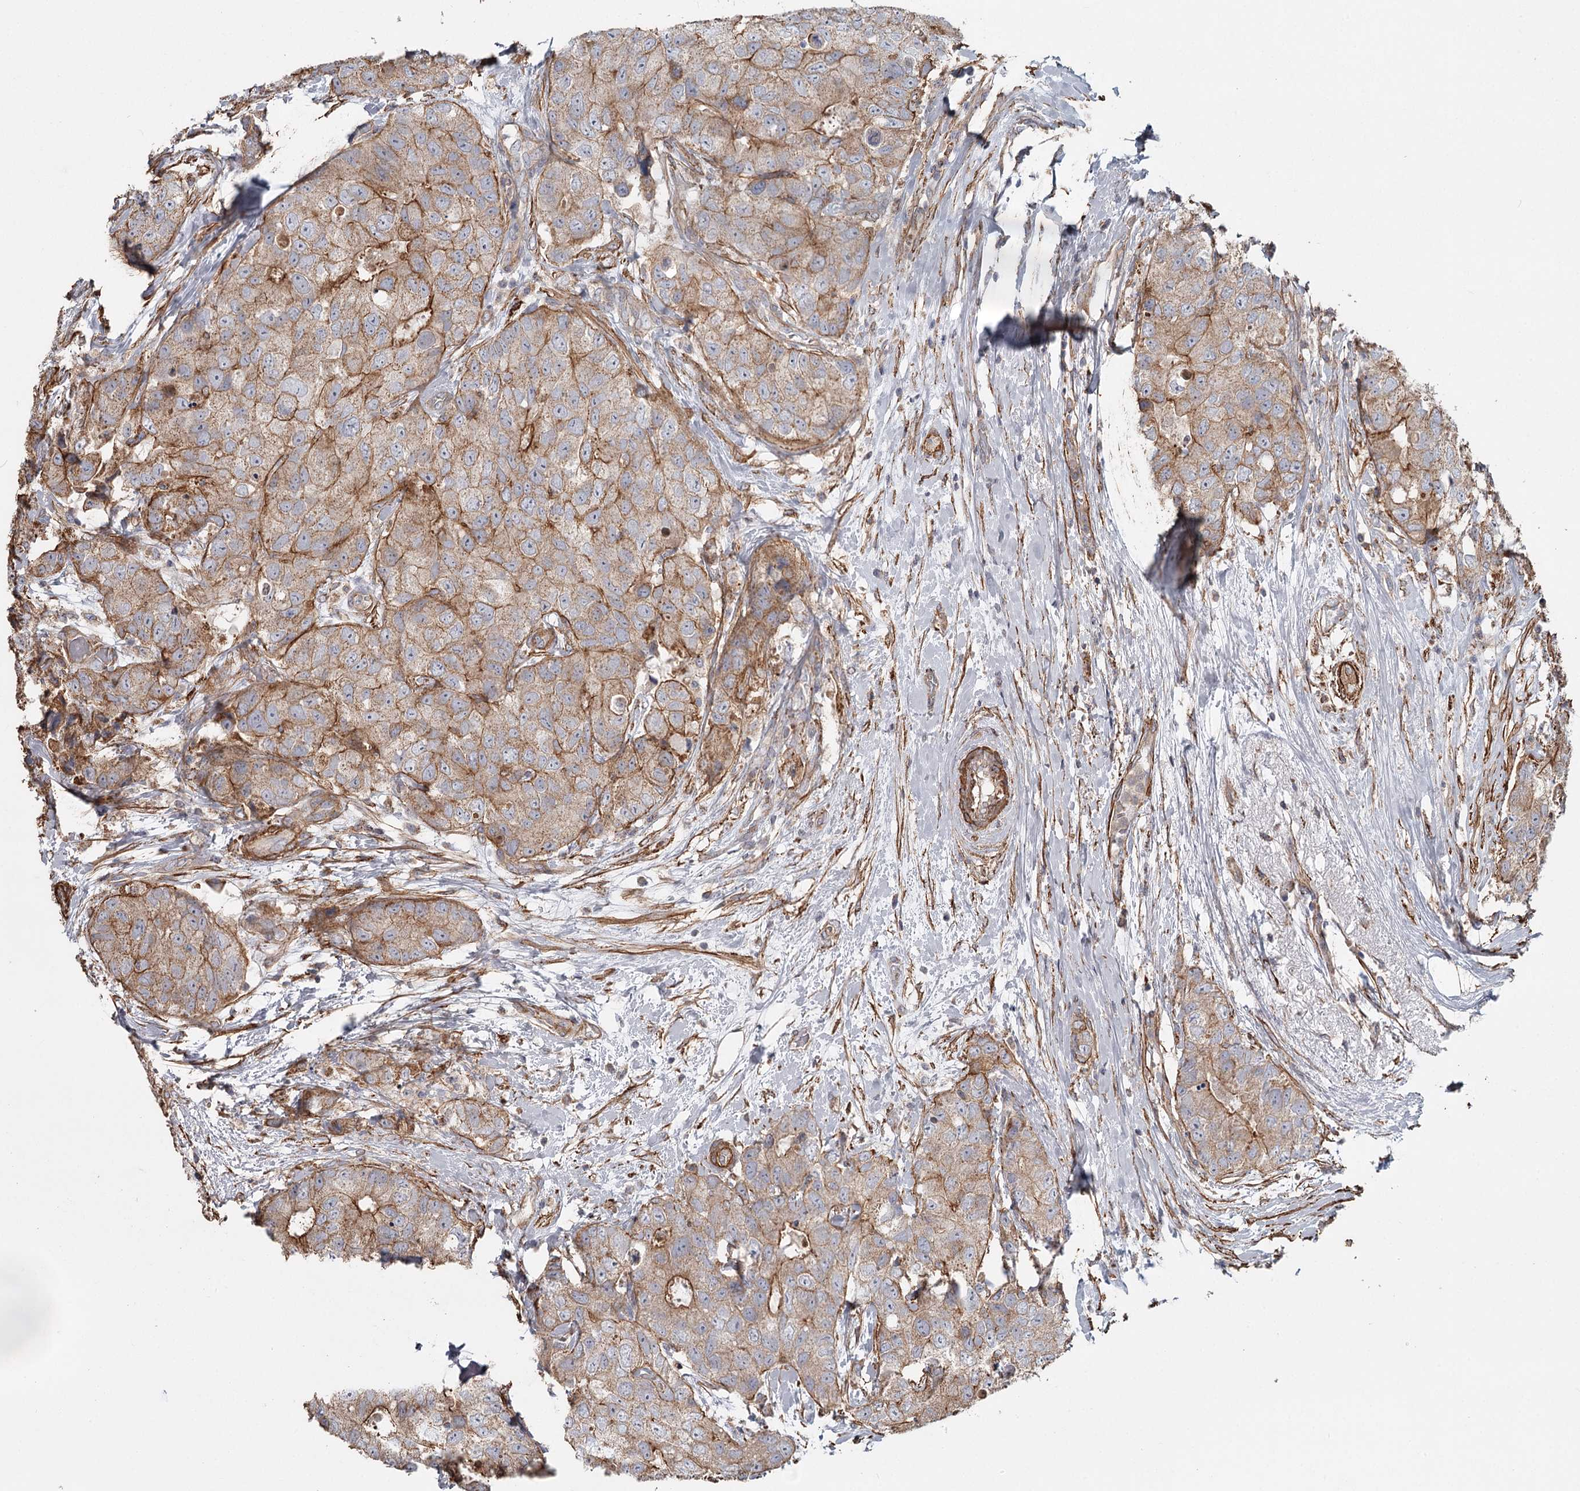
{"staining": {"intensity": "moderate", "quantity": ">75%", "location": "cytoplasmic/membranous"}, "tissue": "breast cancer", "cell_type": "Tumor cells", "image_type": "cancer", "snomed": [{"axis": "morphology", "description": "Duct carcinoma"}, {"axis": "topography", "description": "Breast"}], "caption": "This photomicrograph reveals breast invasive ductal carcinoma stained with immunohistochemistry (IHC) to label a protein in brown. The cytoplasmic/membranous of tumor cells show moderate positivity for the protein. Nuclei are counter-stained blue.", "gene": "DHRS9", "patient": {"sex": "female", "age": 62}}